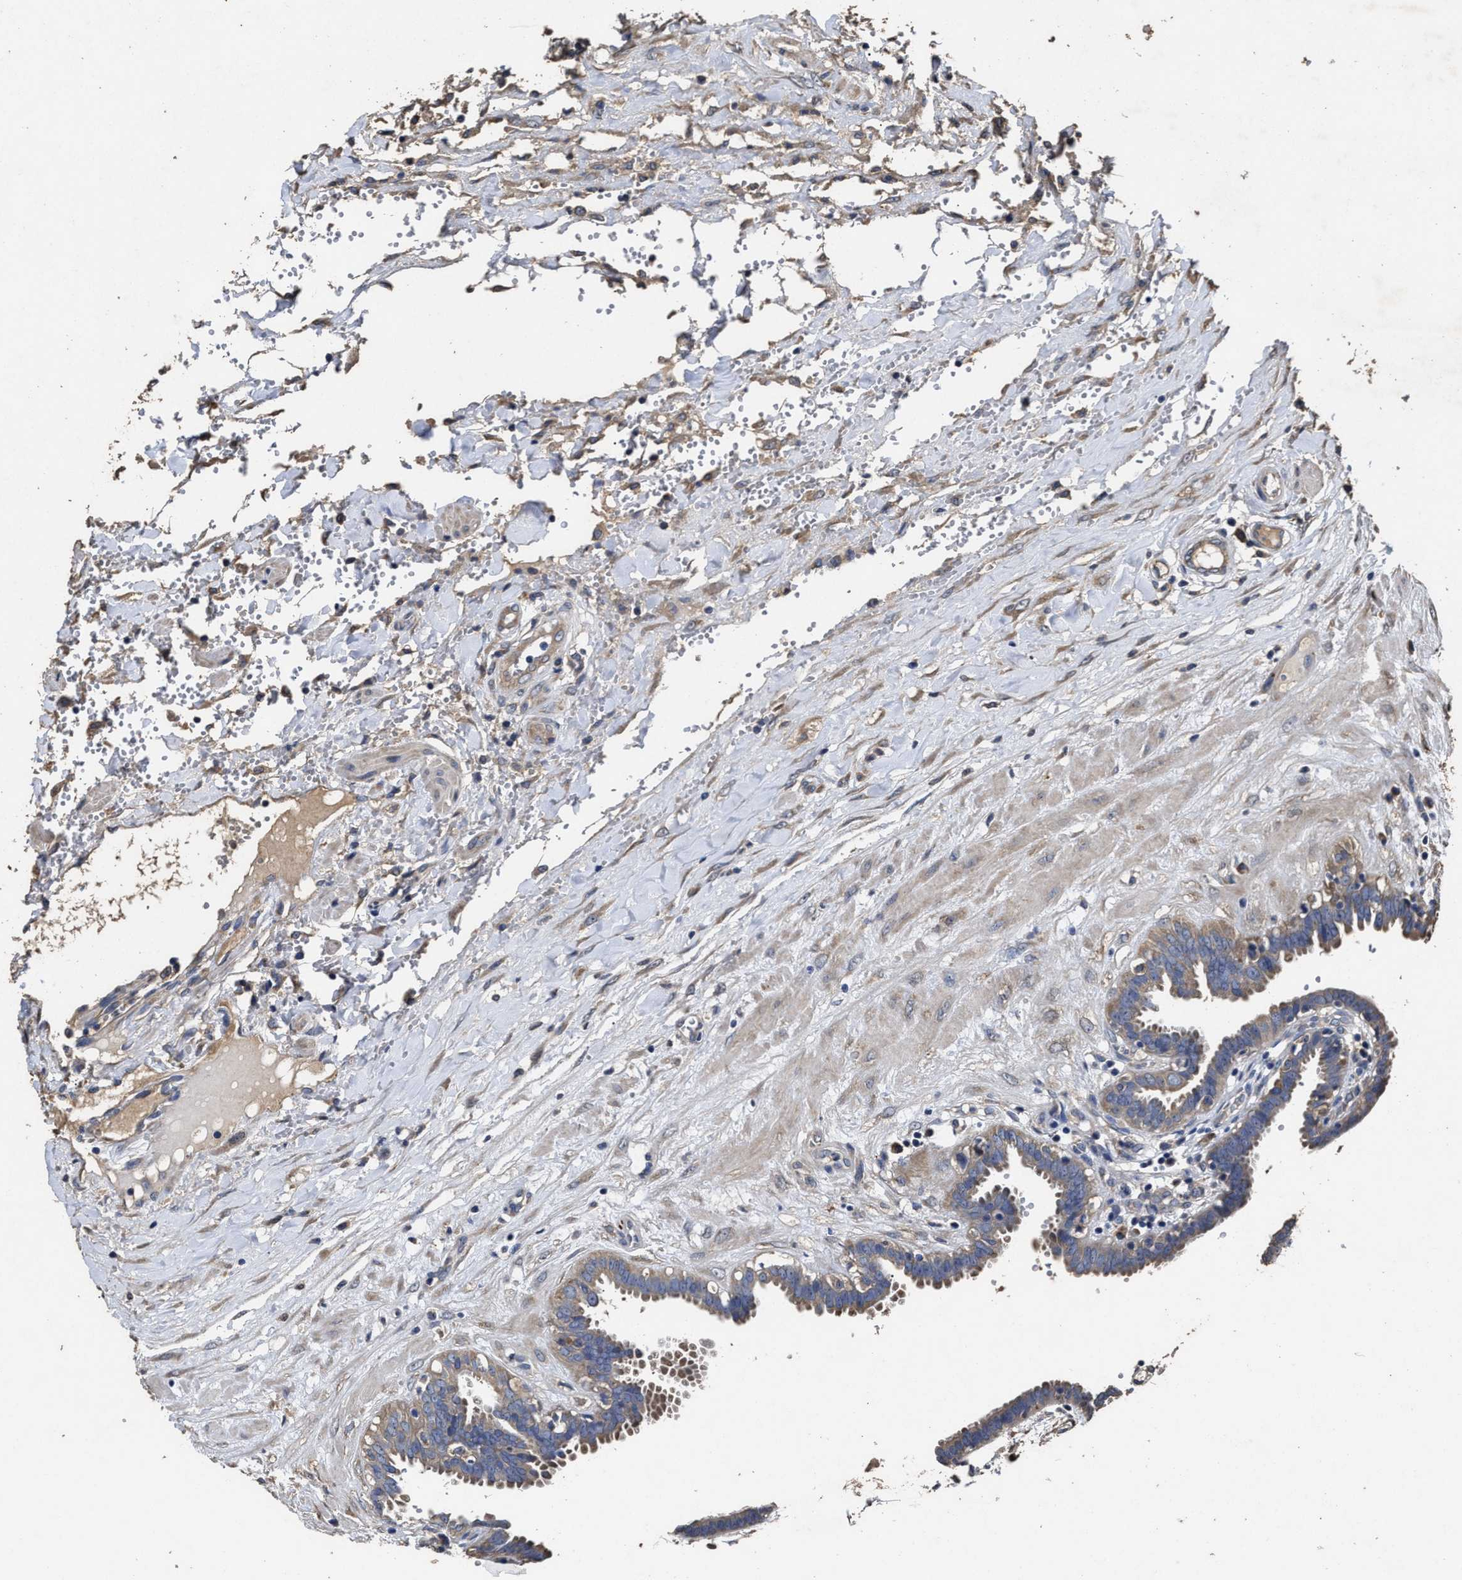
{"staining": {"intensity": "weak", "quantity": ">75%", "location": "cytoplasmic/membranous"}, "tissue": "fallopian tube", "cell_type": "Glandular cells", "image_type": "normal", "snomed": [{"axis": "morphology", "description": "Normal tissue, NOS"}, {"axis": "topography", "description": "Fallopian tube"}, {"axis": "topography", "description": "Placenta"}], "caption": "The photomicrograph displays immunohistochemical staining of unremarkable fallopian tube. There is weak cytoplasmic/membranous positivity is present in approximately >75% of glandular cells.", "gene": "PPM1K", "patient": {"sex": "female", "age": 32}}